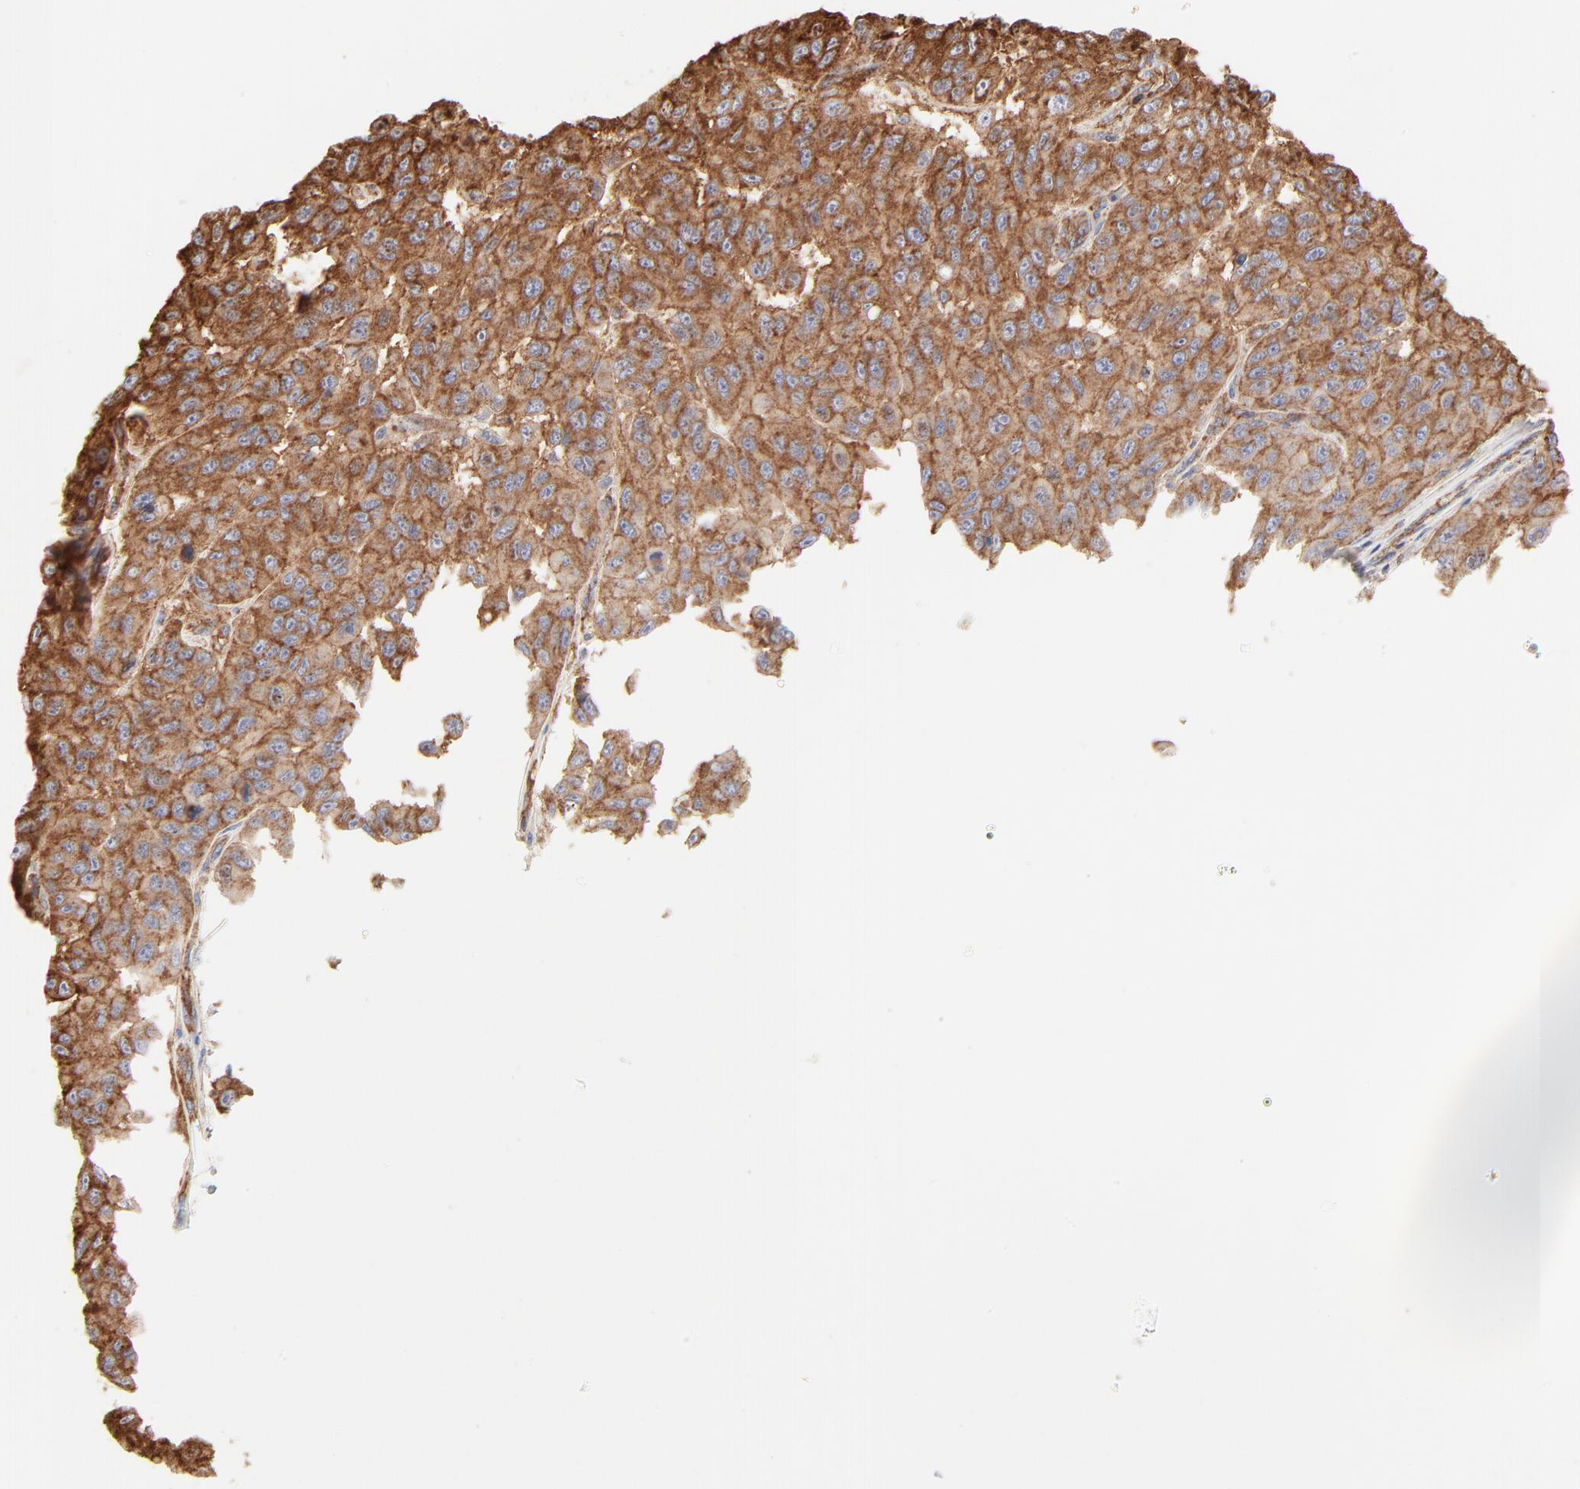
{"staining": {"intensity": "moderate", "quantity": ">75%", "location": "cytoplasmic/membranous"}, "tissue": "melanoma", "cell_type": "Tumor cells", "image_type": "cancer", "snomed": [{"axis": "morphology", "description": "Malignant melanoma, NOS"}, {"axis": "topography", "description": "Skin"}], "caption": "About >75% of tumor cells in human malignant melanoma reveal moderate cytoplasmic/membranous protein positivity as visualized by brown immunohistochemical staining.", "gene": "CLTB", "patient": {"sex": "male", "age": 30}}